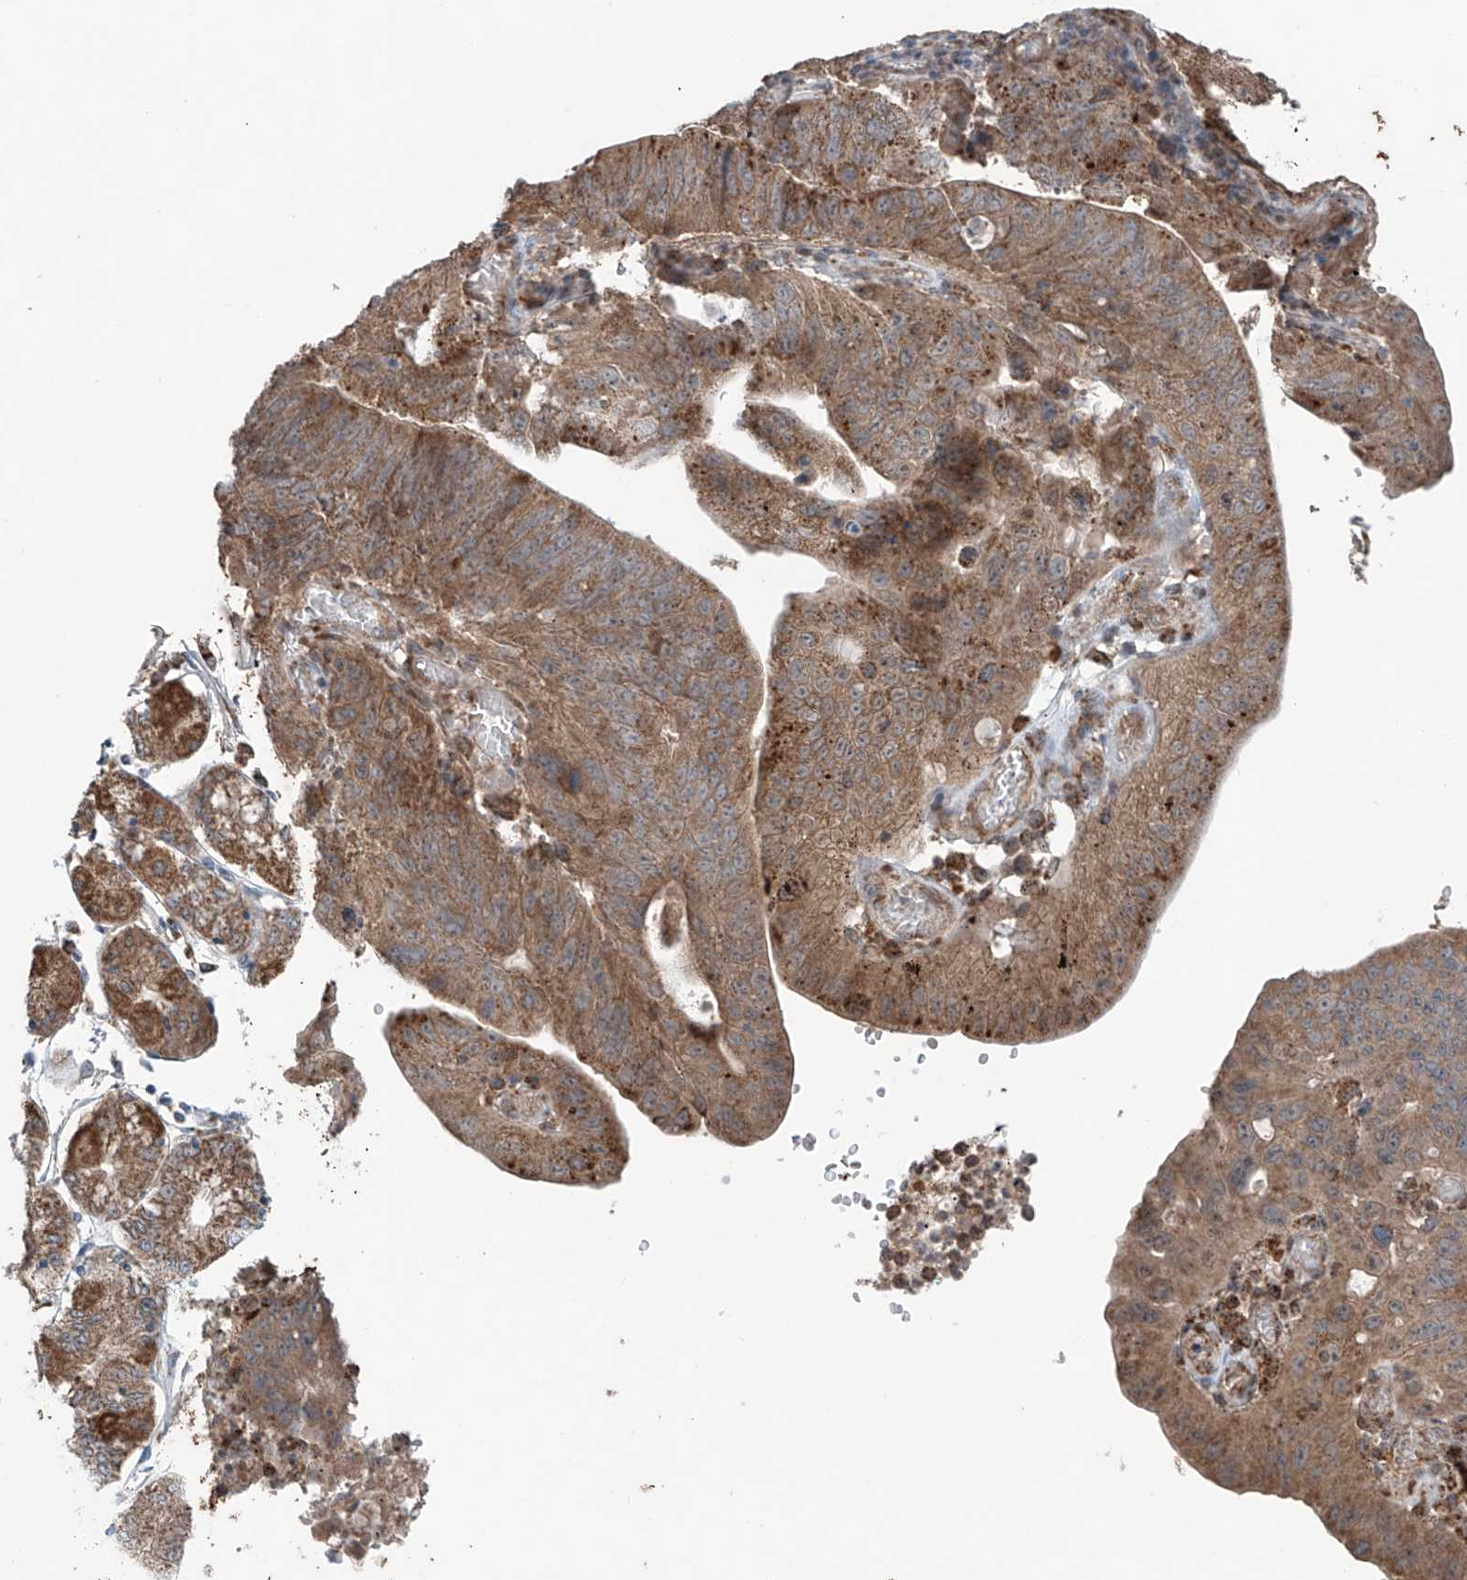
{"staining": {"intensity": "moderate", "quantity": ">75%", "location": "cytoplasmic/membranous"}, "tissue": "stomach cancer", "cell_type": "Tumor cells", "image_type": "cancer", "snomed": [{"axis": "morphology", "description": "Adenocarcinoma, NOS"}, {"axis": "topography", "description": "Stomach"}], "caption": "Protein positivity by IHC displays moderate cytoplasmic/membranous staining in approximately >75% of tumor cells in adenocarcinoma (stomach).", "gene": "SAMD3", "patient": {"sex": "female", "age": 59}}